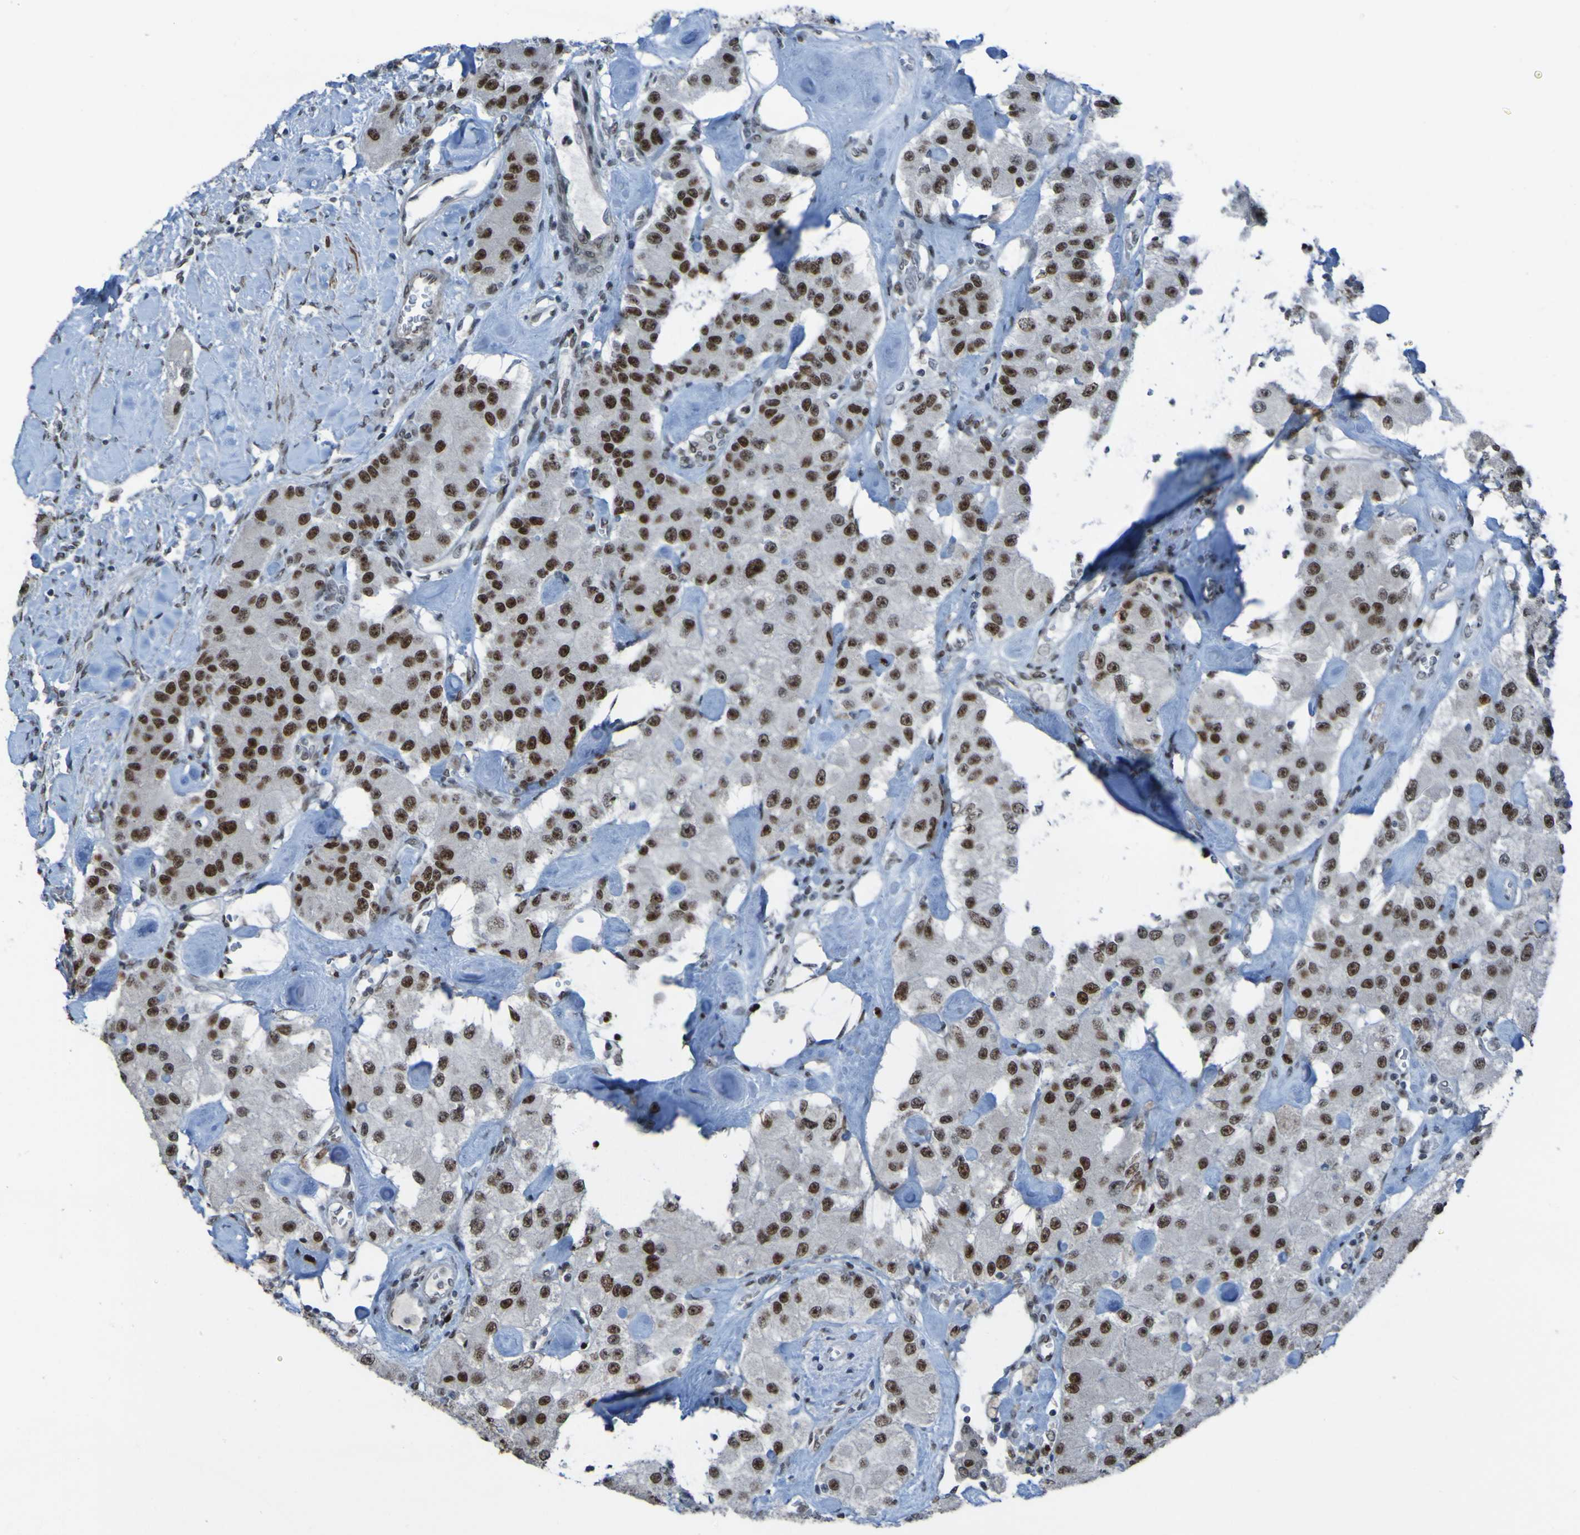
{"staining": {"intensity": "strong", "quantity": ">75%", "location": "nuclear"}, "tissue": "carcinoid", "cell_type": "Tumor cells", "image_type": "cancer", "snomed": [{"axis": "morphology", "description": "Carcinoid, malignant, NOS"}, {"axis": "topography", "description": "Pancreas"}], "caption": "A brown stain highlights strong nuclear staining of a protein in carcinoid tumor cells. (IHC, brightfield microscopy, high magnification).", "gene": "PHF2", "patient": {"sex": "male", "age": 41}}